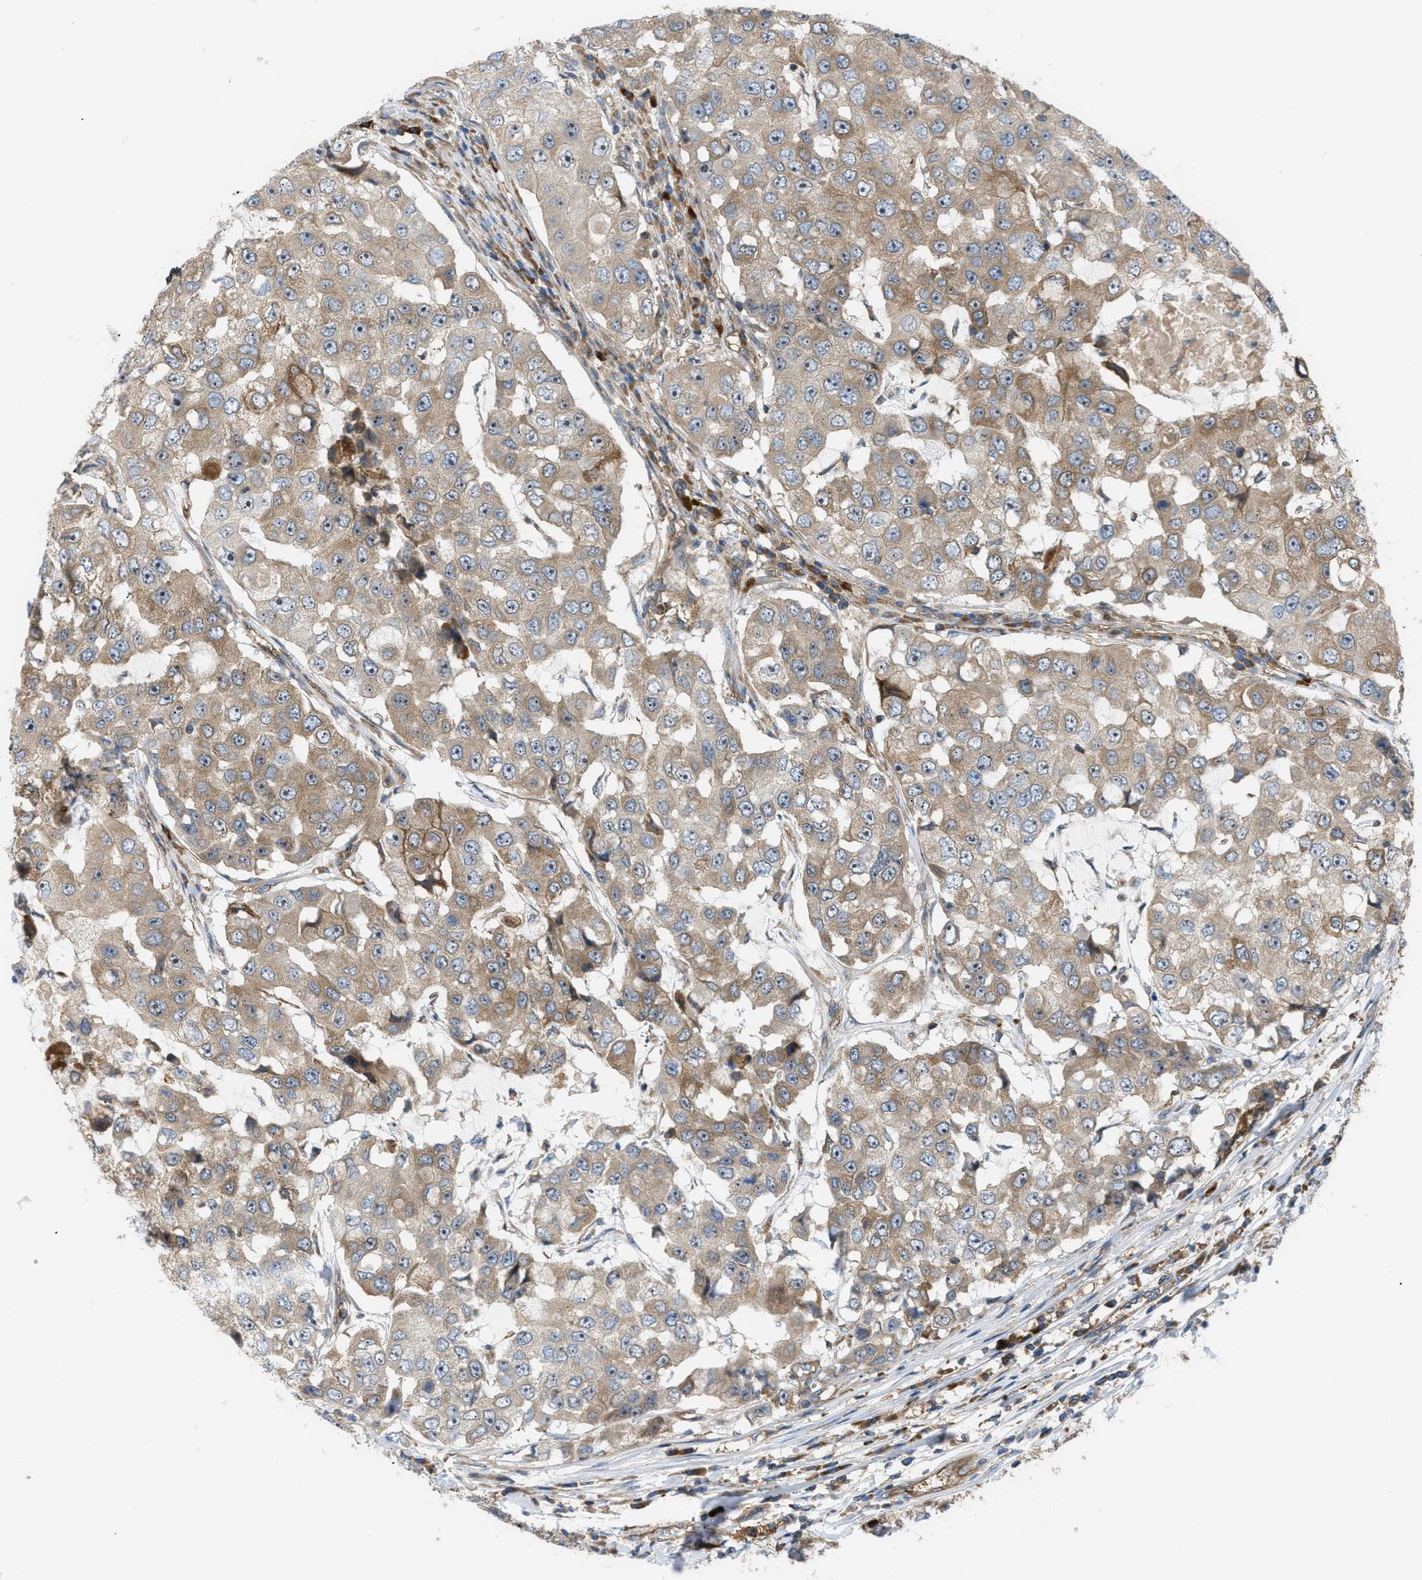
{"staining": {"intensity": "moderate", "quantity": ">75%", "location": "cytoplasmic/membranous,nuclear"}, "tissue": "breast cancer", "cell_type": "Tumor cells", "image_type": "cancer", "snomed": [{"axis": "morphology", "description": "Duct carcinoma"}, {"axis": "topography", "description": "Breast"}], "caption": "There is medium levels of moderate cytoplasmic/membranous and nuclear positivity in tumor cells of breast infiltrating ductal carcinoma, as demonstrated by immunohistochemical staining (brown color).", "gene": "ATP2A3", "patient": {"sex": "female", "age": 27}}